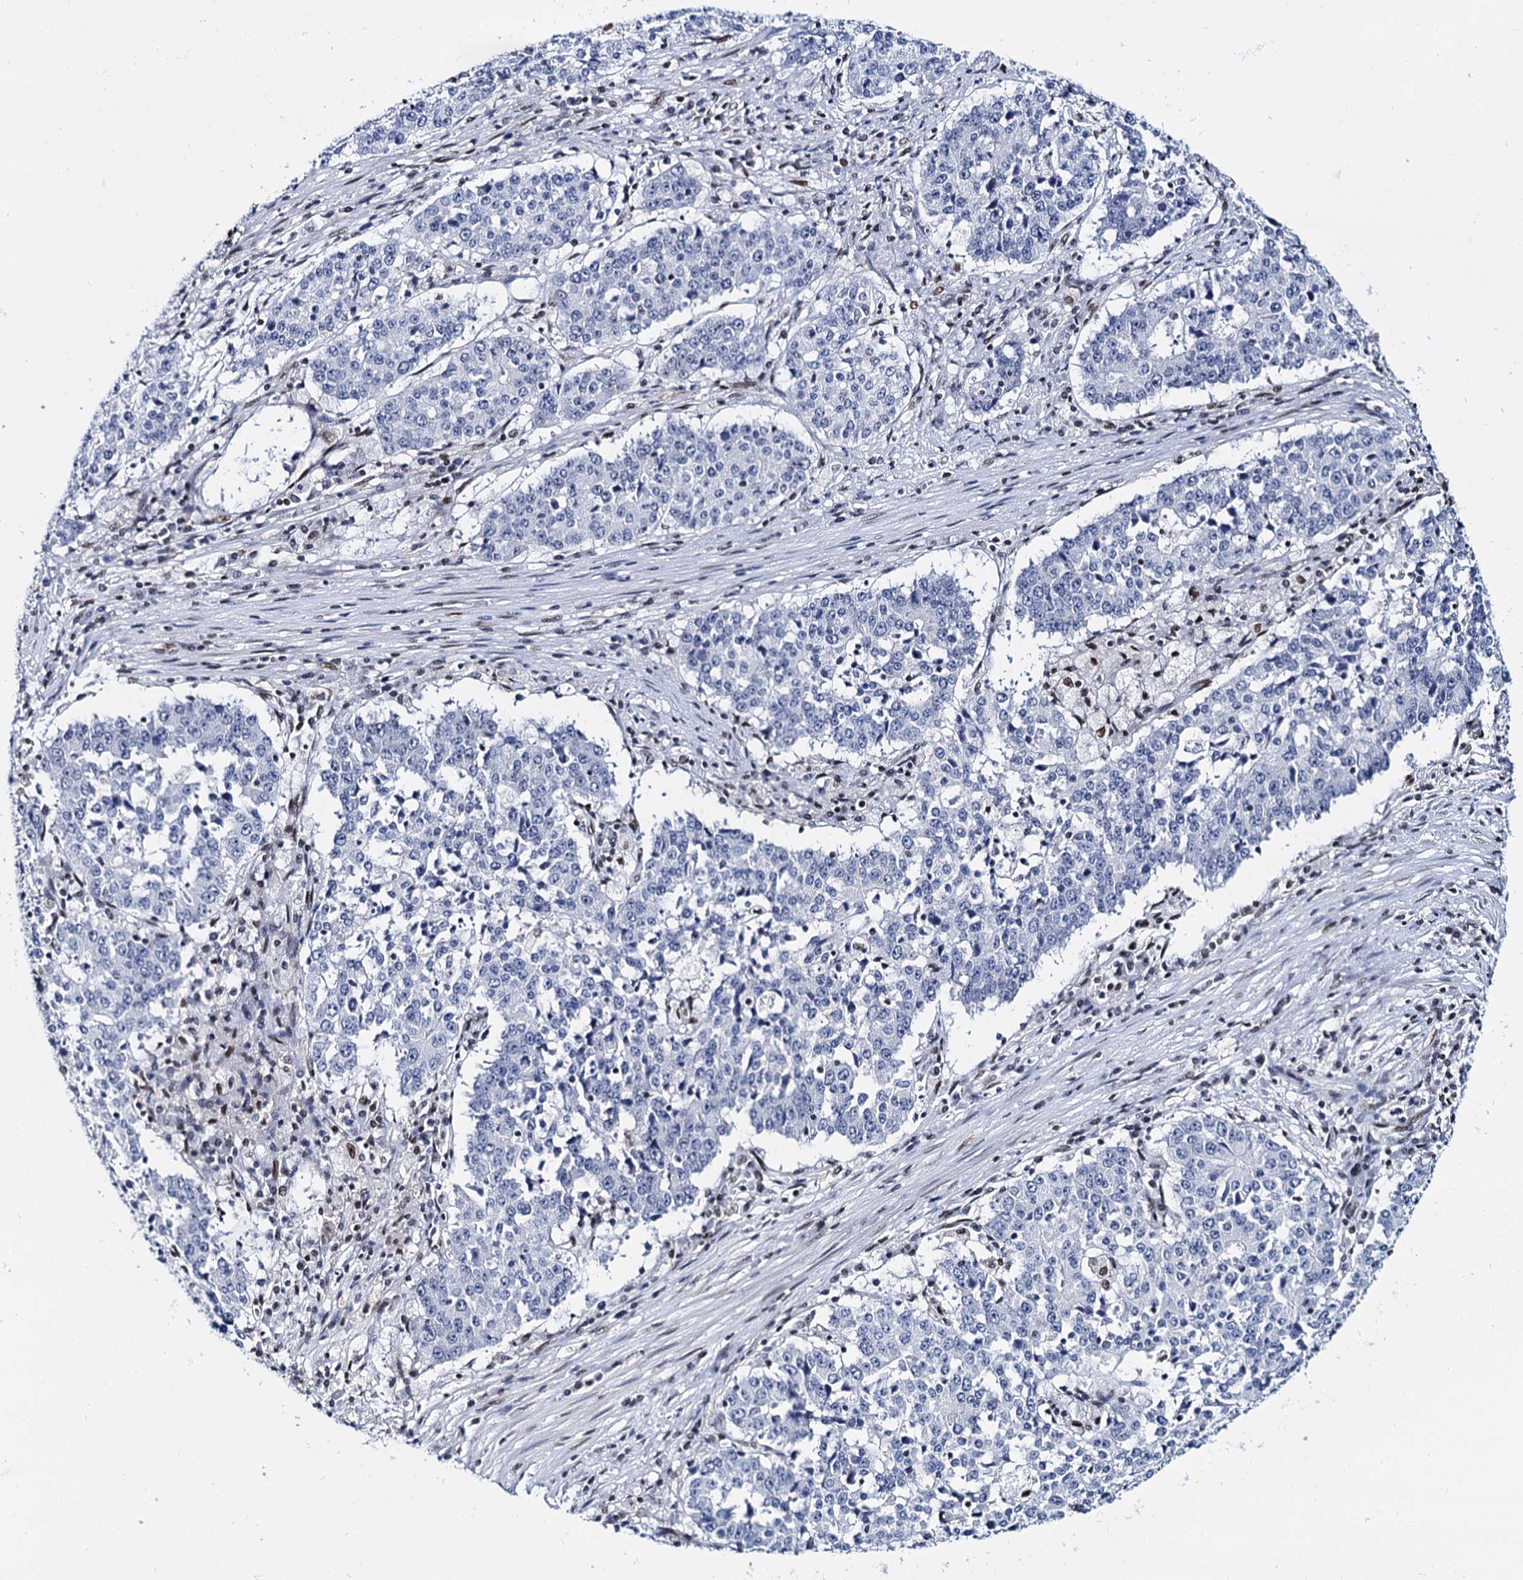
{"staining": {"intensity": "negative", "quantity": "none", "location": "none"}, "tissue": "stomach cancer", "cell_type": "Tumor cells", "image_type": "cancer", "snomed": [{"axis": "morphology", "description": "Adenocarcinoma, NOS"}, {"axis": "topography", "description": "Stomach"}], "caption": "Immunohistochemical staining of stomach cancer shows no significant staining in tumor cells.", "gene": "CMAS", "patient": {"sex": "male", "age": 59}}